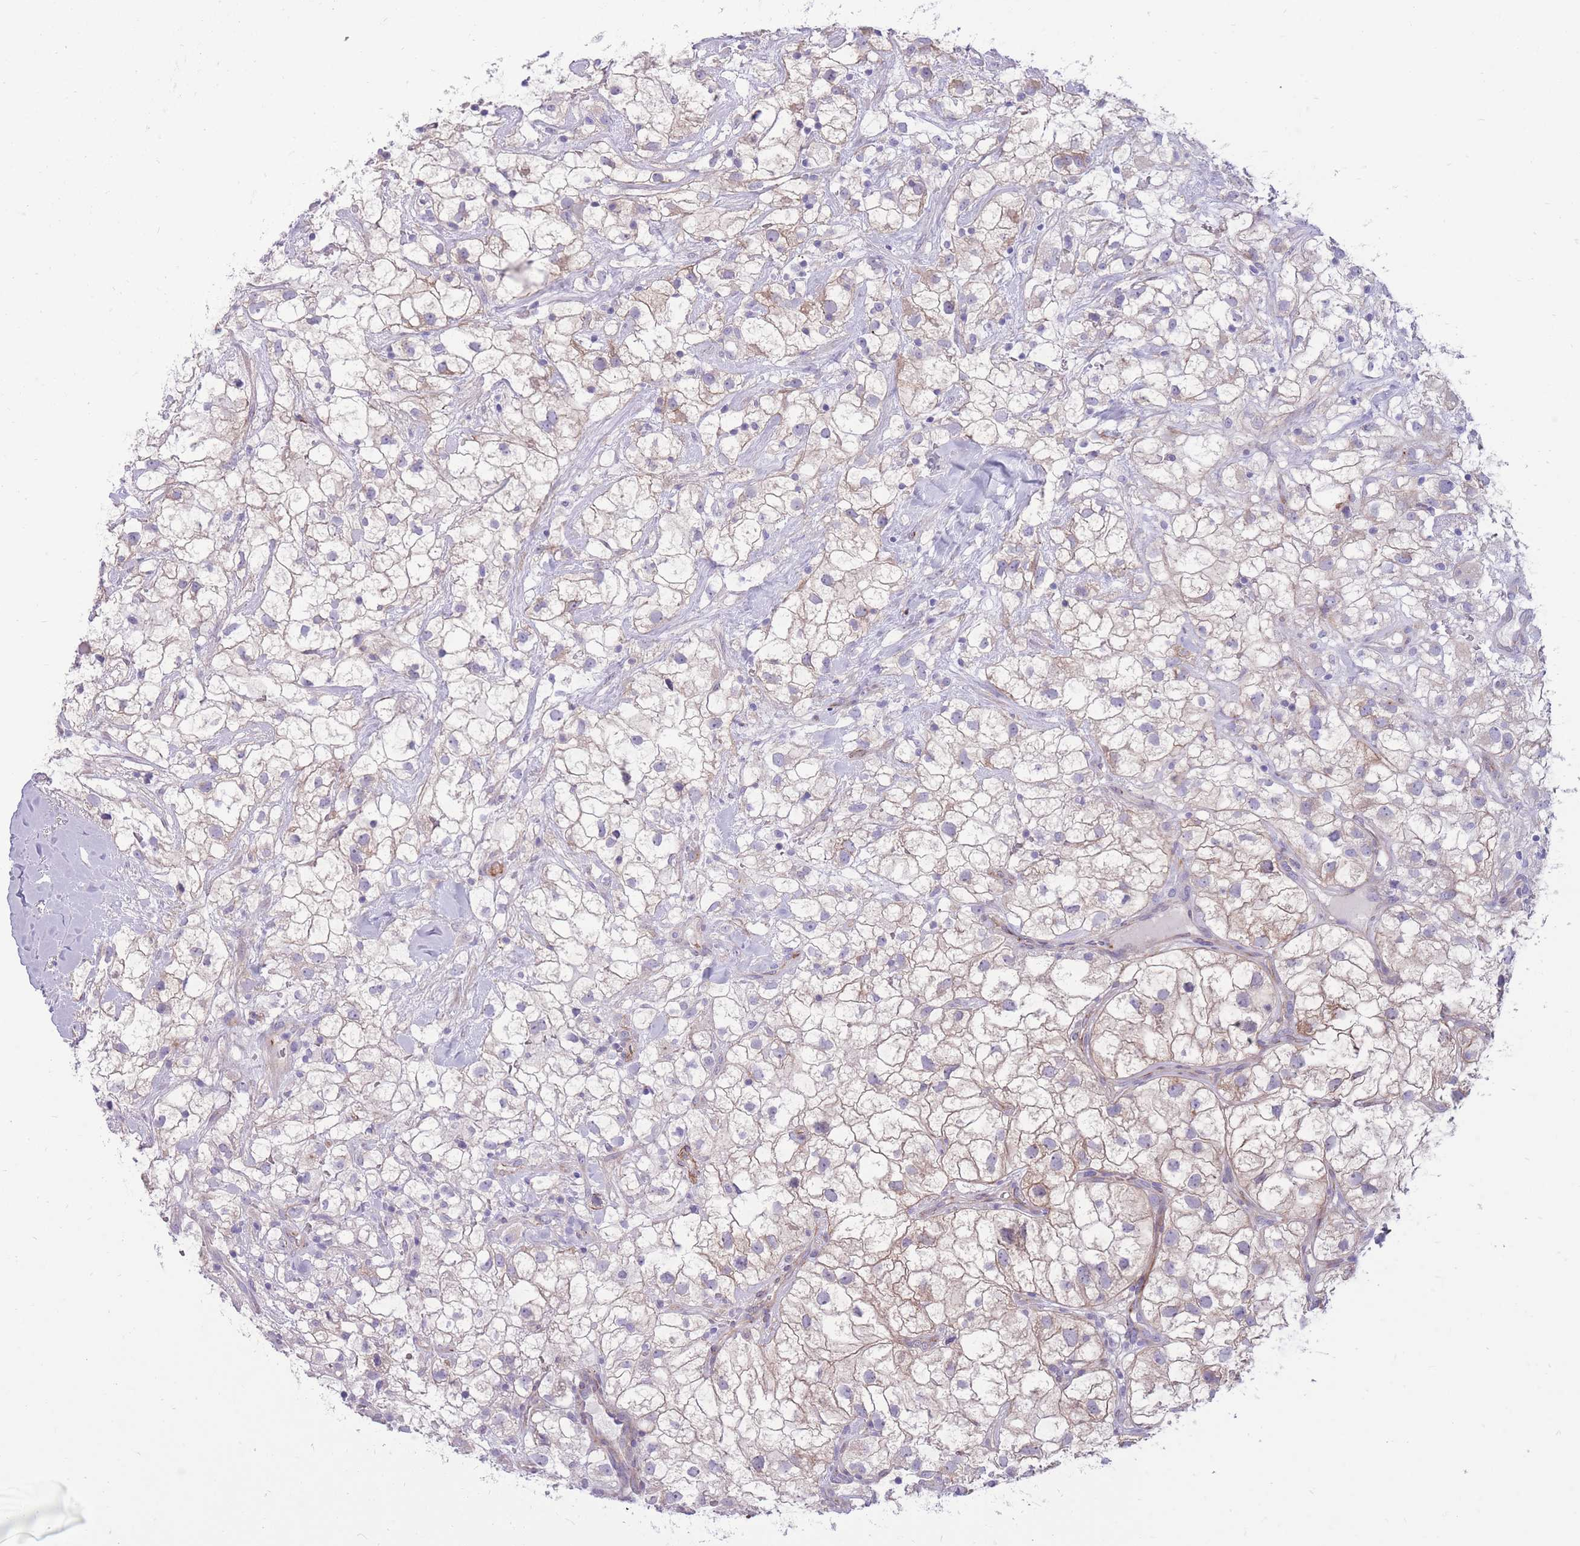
{"staining": {"intensity": "weak", "quantity": "<25%", "location": "cytoplasmic/membranous"}, "tissue": "renal cancer", "cell_type": "Tumor cells", "image_type": "cancer", "snomed": [{"axis": "morphology", "description": "Adenocarcinoma, NOS"}, {"axis": "topography", "description": "Kidney"}], "caption": "Tumor cells are negative for brown protein staining in renal cancer (adenocarcinoma).", "gene": "RGS11", "patient": {"sex": "male", "age": 59}}